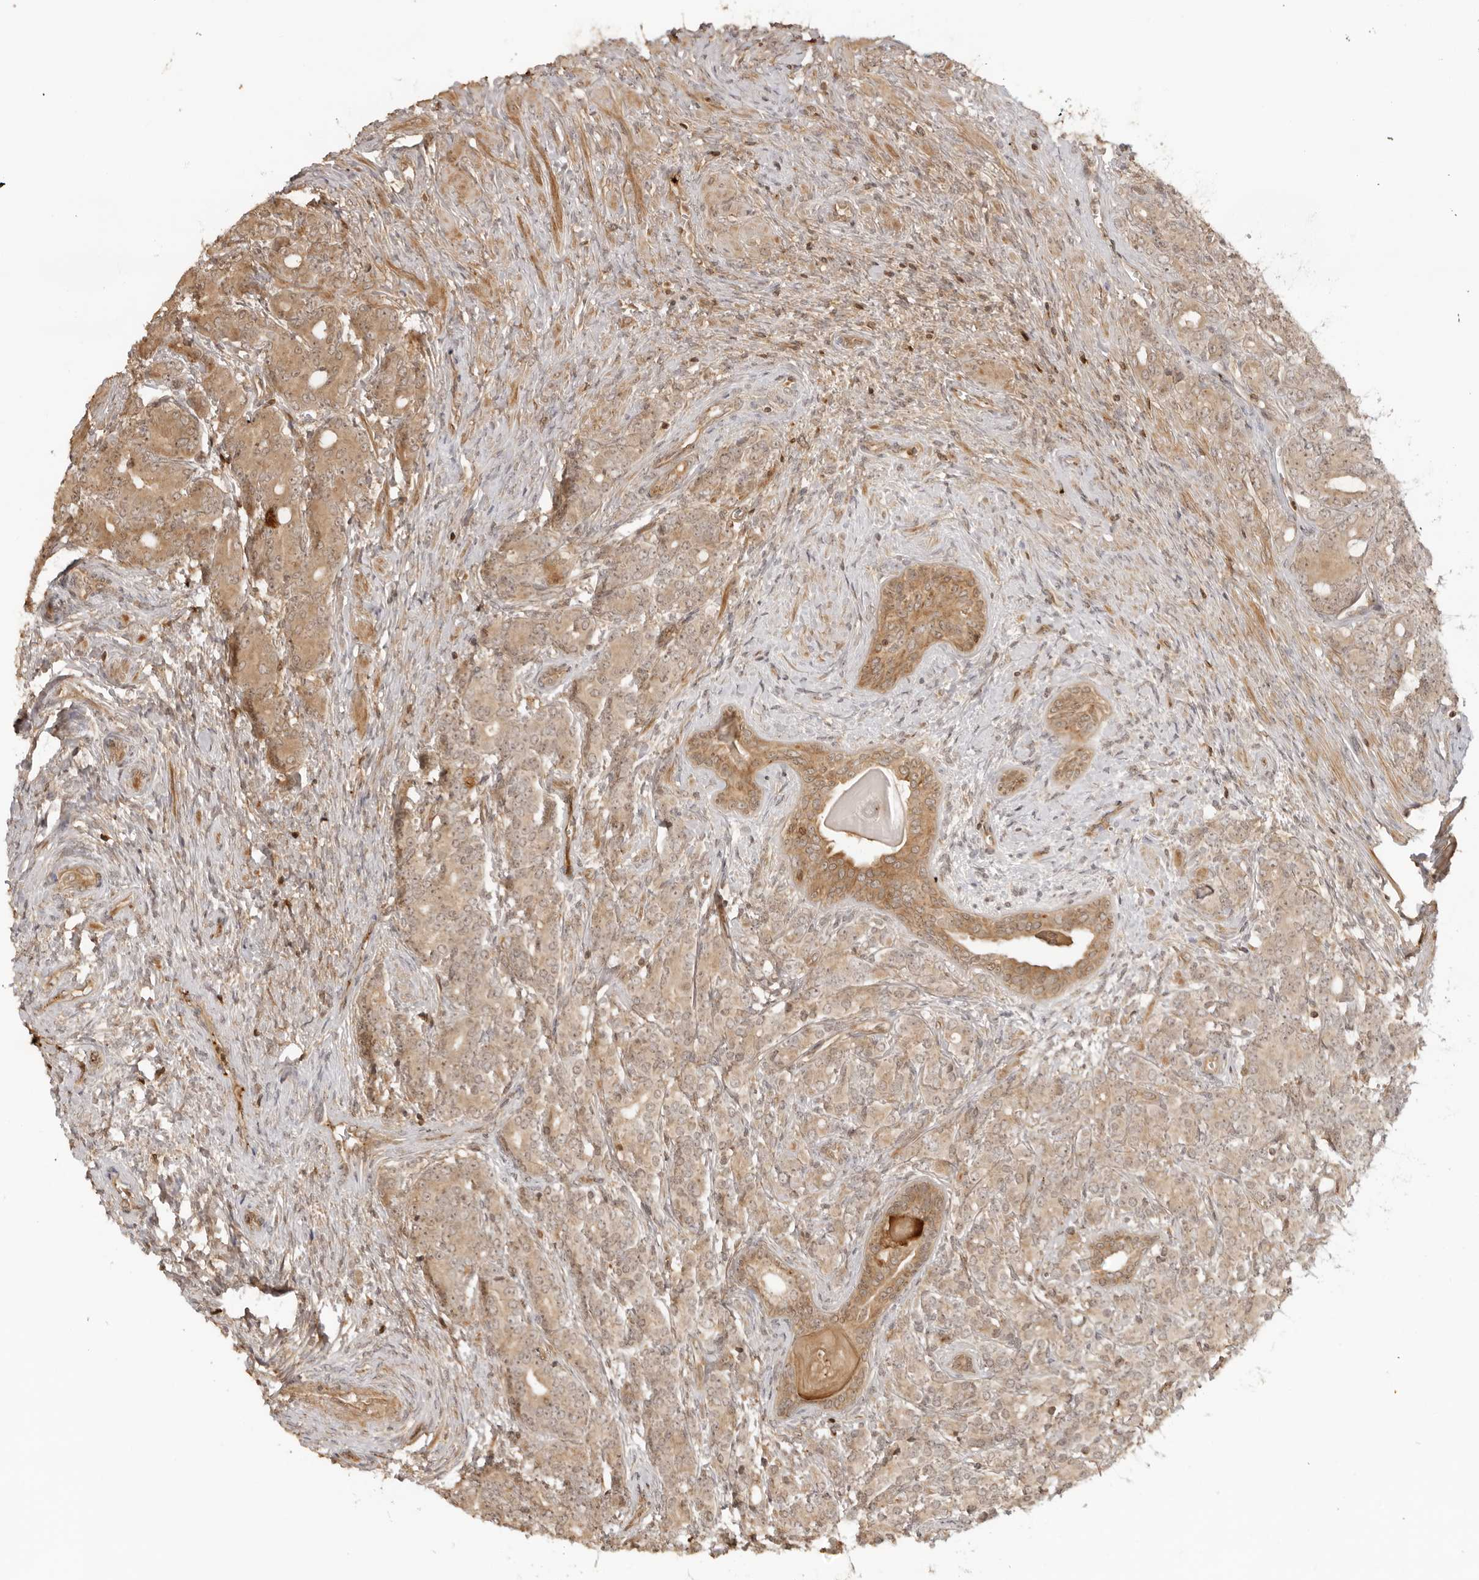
{"staining": {"intensity": "weak", "quantity": ">75%", "location": "cytoplasmic/membranous,nuclear"}, "tissue": "prostate cancer", "cell_type": "Tumor cells", "image_type": "cancer", "snomed": [{"axis": "morphology", "description": "Adenocarcinoma, High grade"}, {"axis": "topography", "description": "Prostate"}], "caption": "Prostate high-grade adenocarcinoma tissue reveals weak cytoplasmic/membranous and nuclear staining in approximately >75% of tumor cells, visualized by immunohistochemistry.", "gene": "IKBKE", "patient": {"sex": "male", "age": 62}}